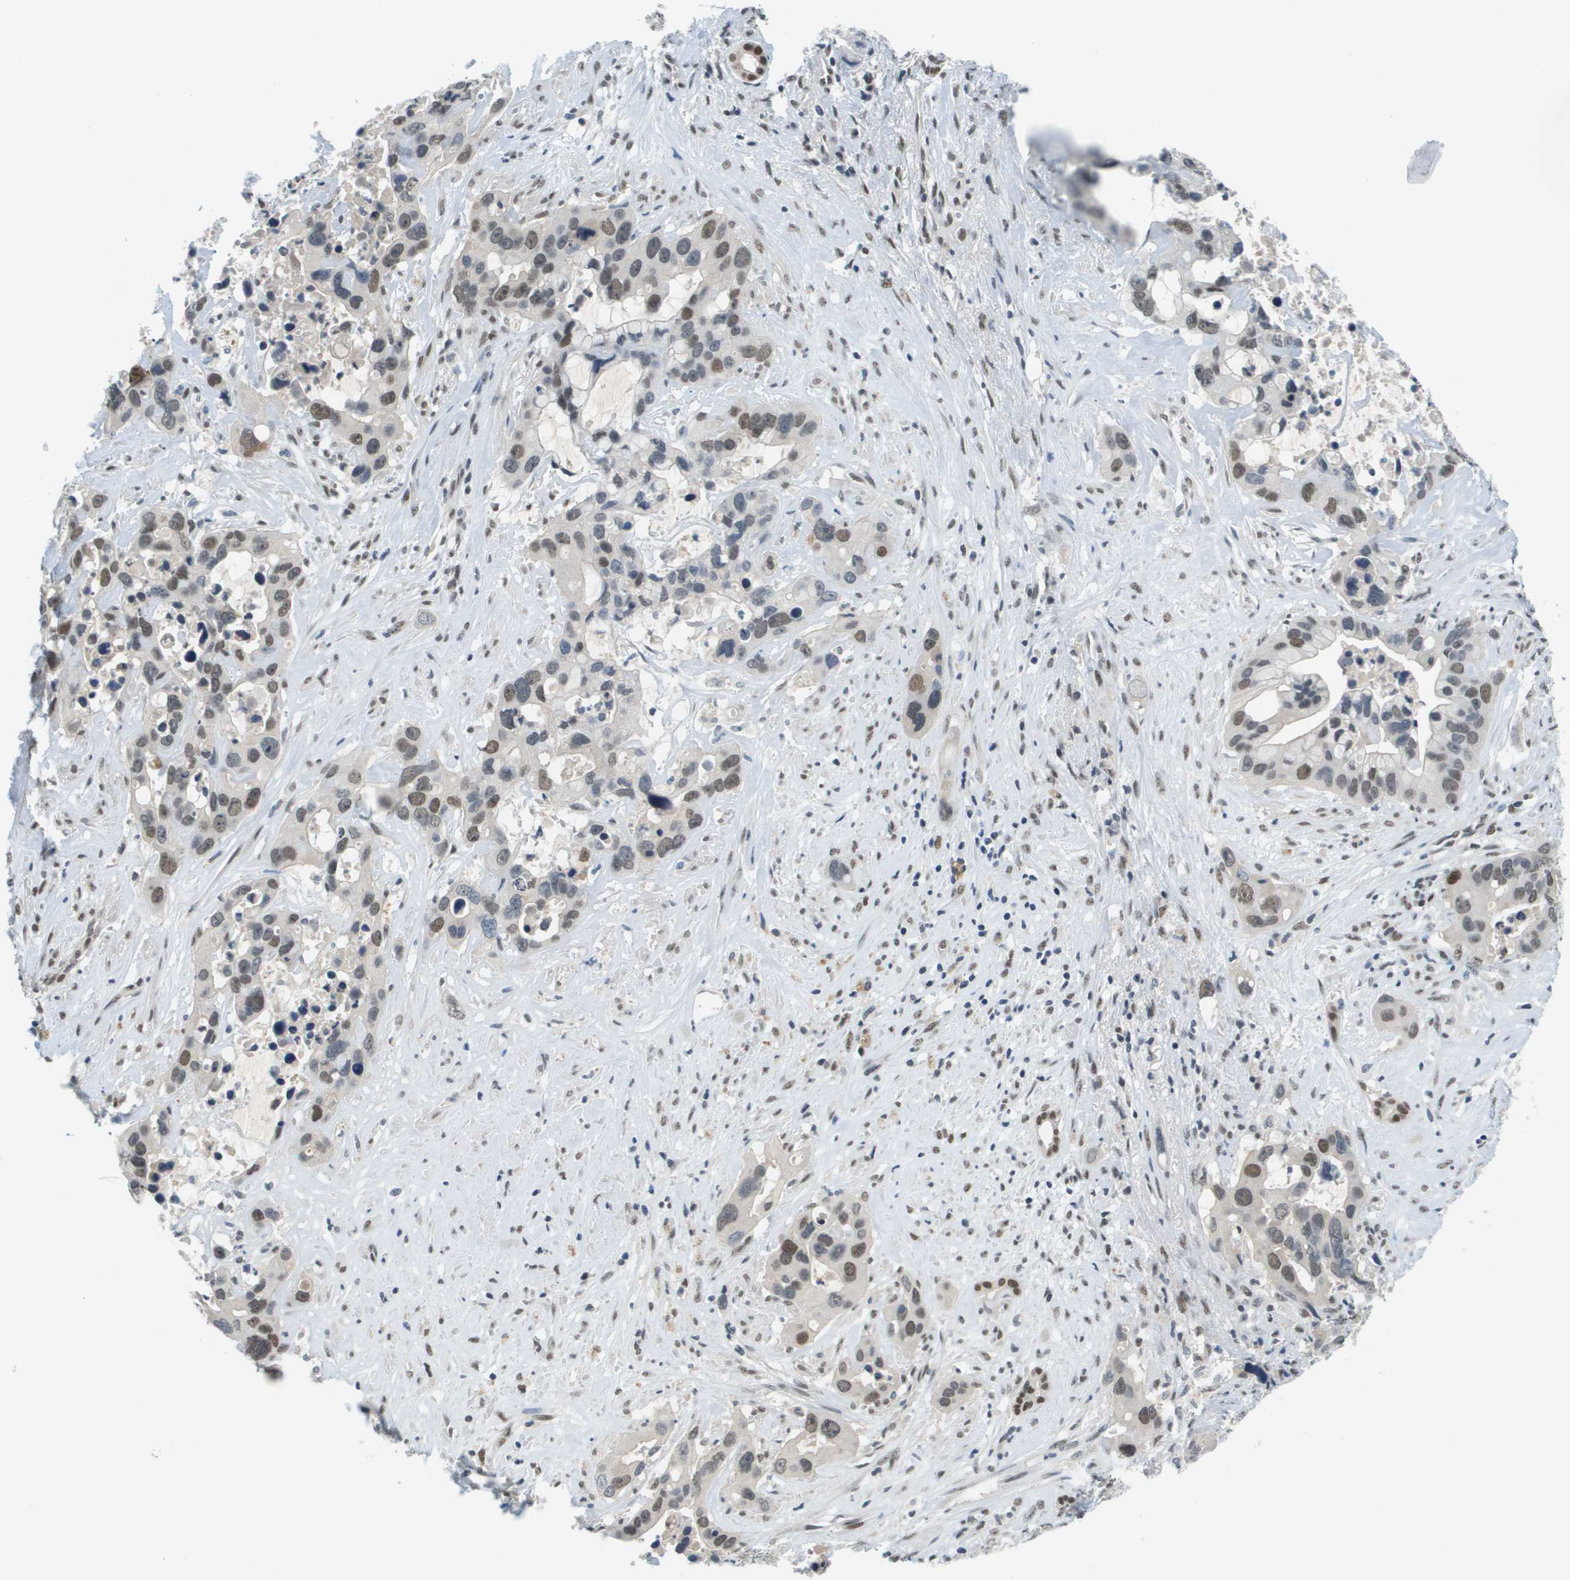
{"staining": {"intensity": "moderate", "quantity": "25%-75%", "location": "nuclear"}, "tissue": "liver cancer", "cell_type": "Tumor cells", "image_type": "cancer", "snomed": [{"axis": "morphology", "description": "Cholangiocarcinoma"}, {"axis": "topography", "description": "Liver"}], "caption": "A brown stain highlights moderate nuclear expression of a protein in human liver cancer tumor cells. (DAB (3,3'-diaminobenzidine) = brown stain, brightfield microscopy at high magnification).", "gene": "CBX5", "patient": {"sex": "female", "age": 65}}